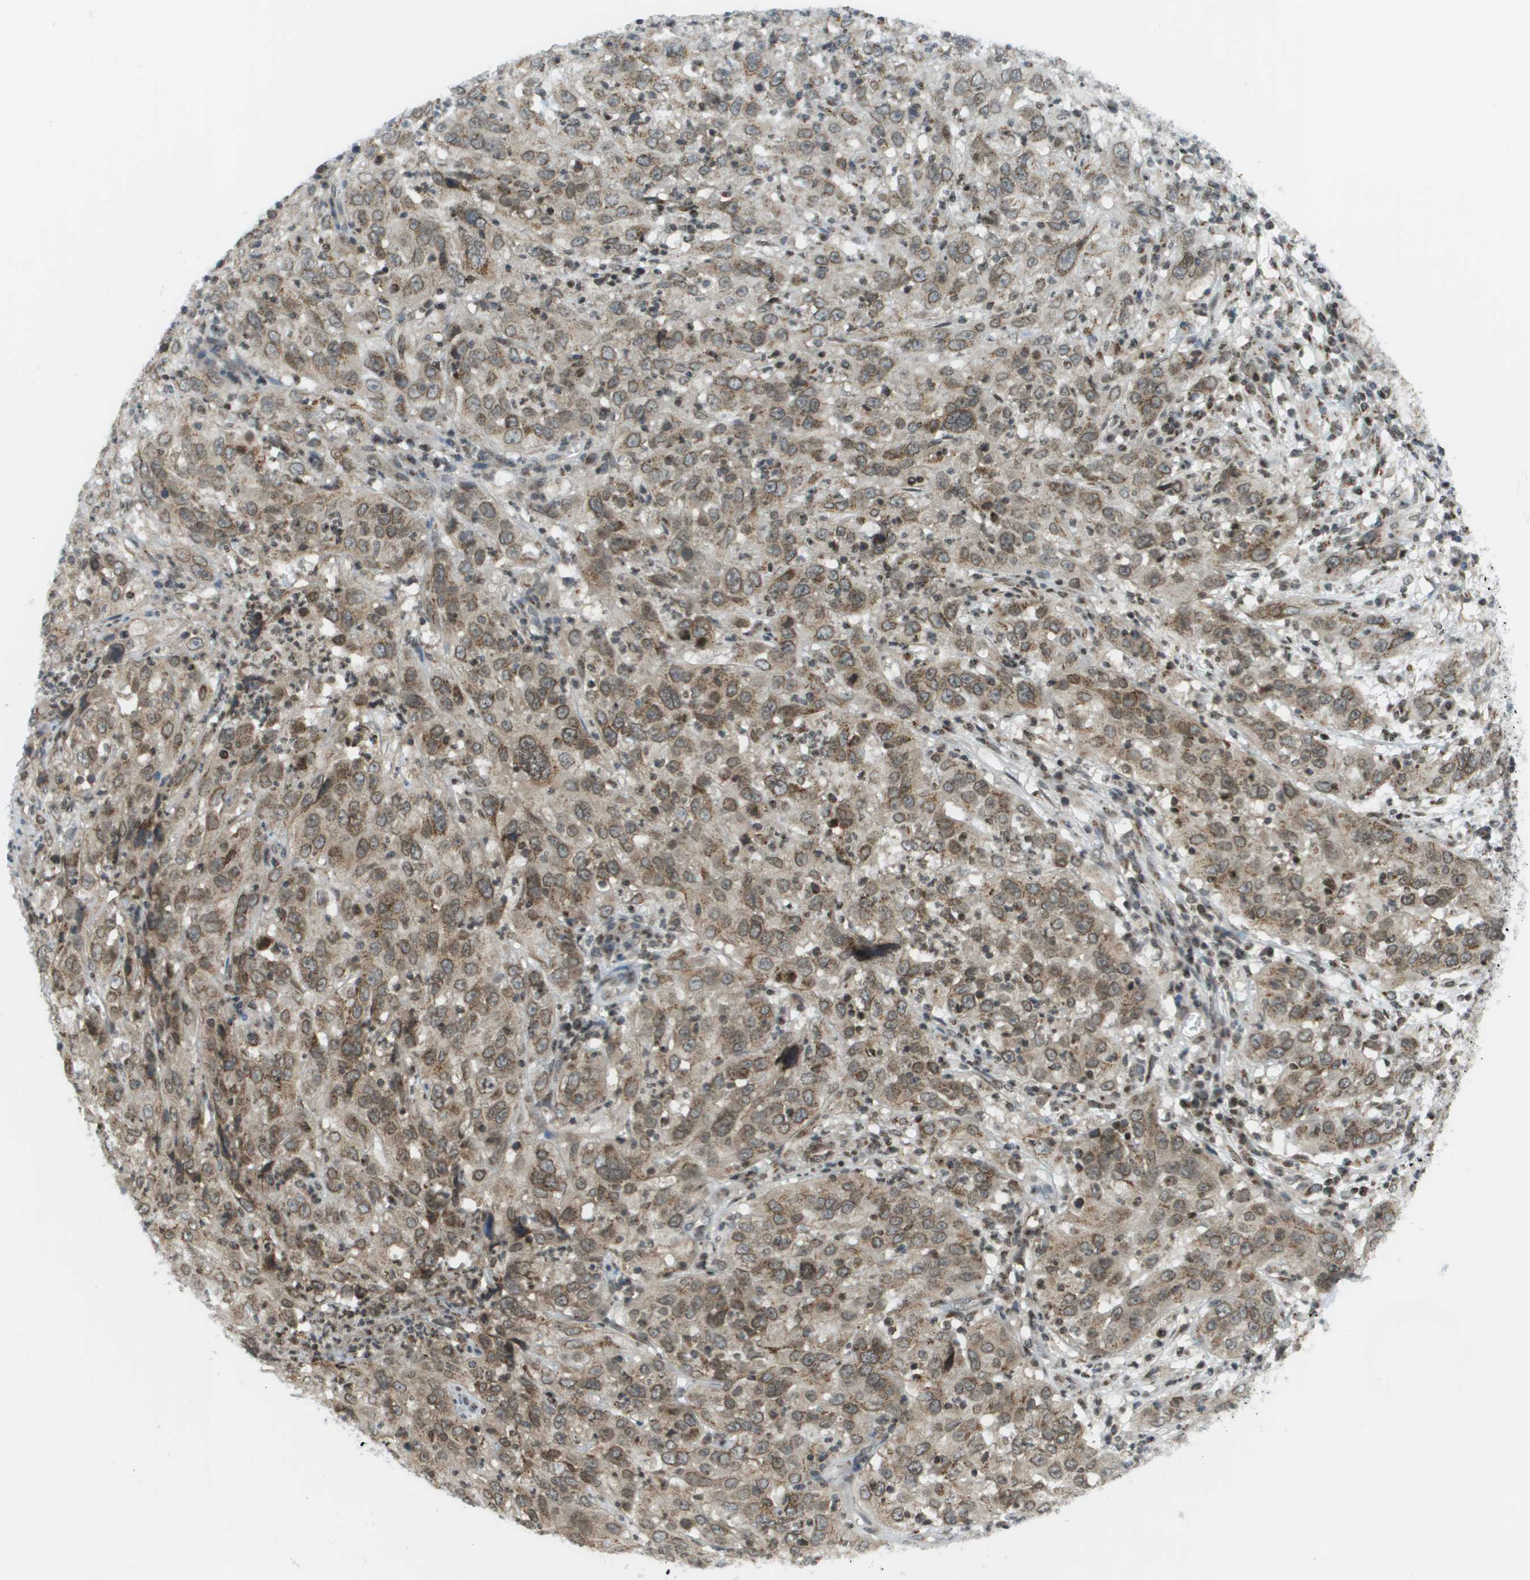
{"staining": {"intensity": "moderate", "quantity": ">75%", "location": "cytoplasmic/membranous"}, "tissue": "cervical cancer", "cell_type": "Tumor cells", "image_type": "cancer", "snomed": [{"axis": "morphology", "description": "Squamous cell carcinoma, NOS"}, {"axis": "topography", "description": "Cervix"}], "caption": "This histopathology image shows immunohistochemistry staining of human cervical cancer, with medium moderate cytoplasmic/membranous expression in approximately >75% of tumor cells.", "gene": "EVC", "patient": {"sex": "female", "age": 32}}